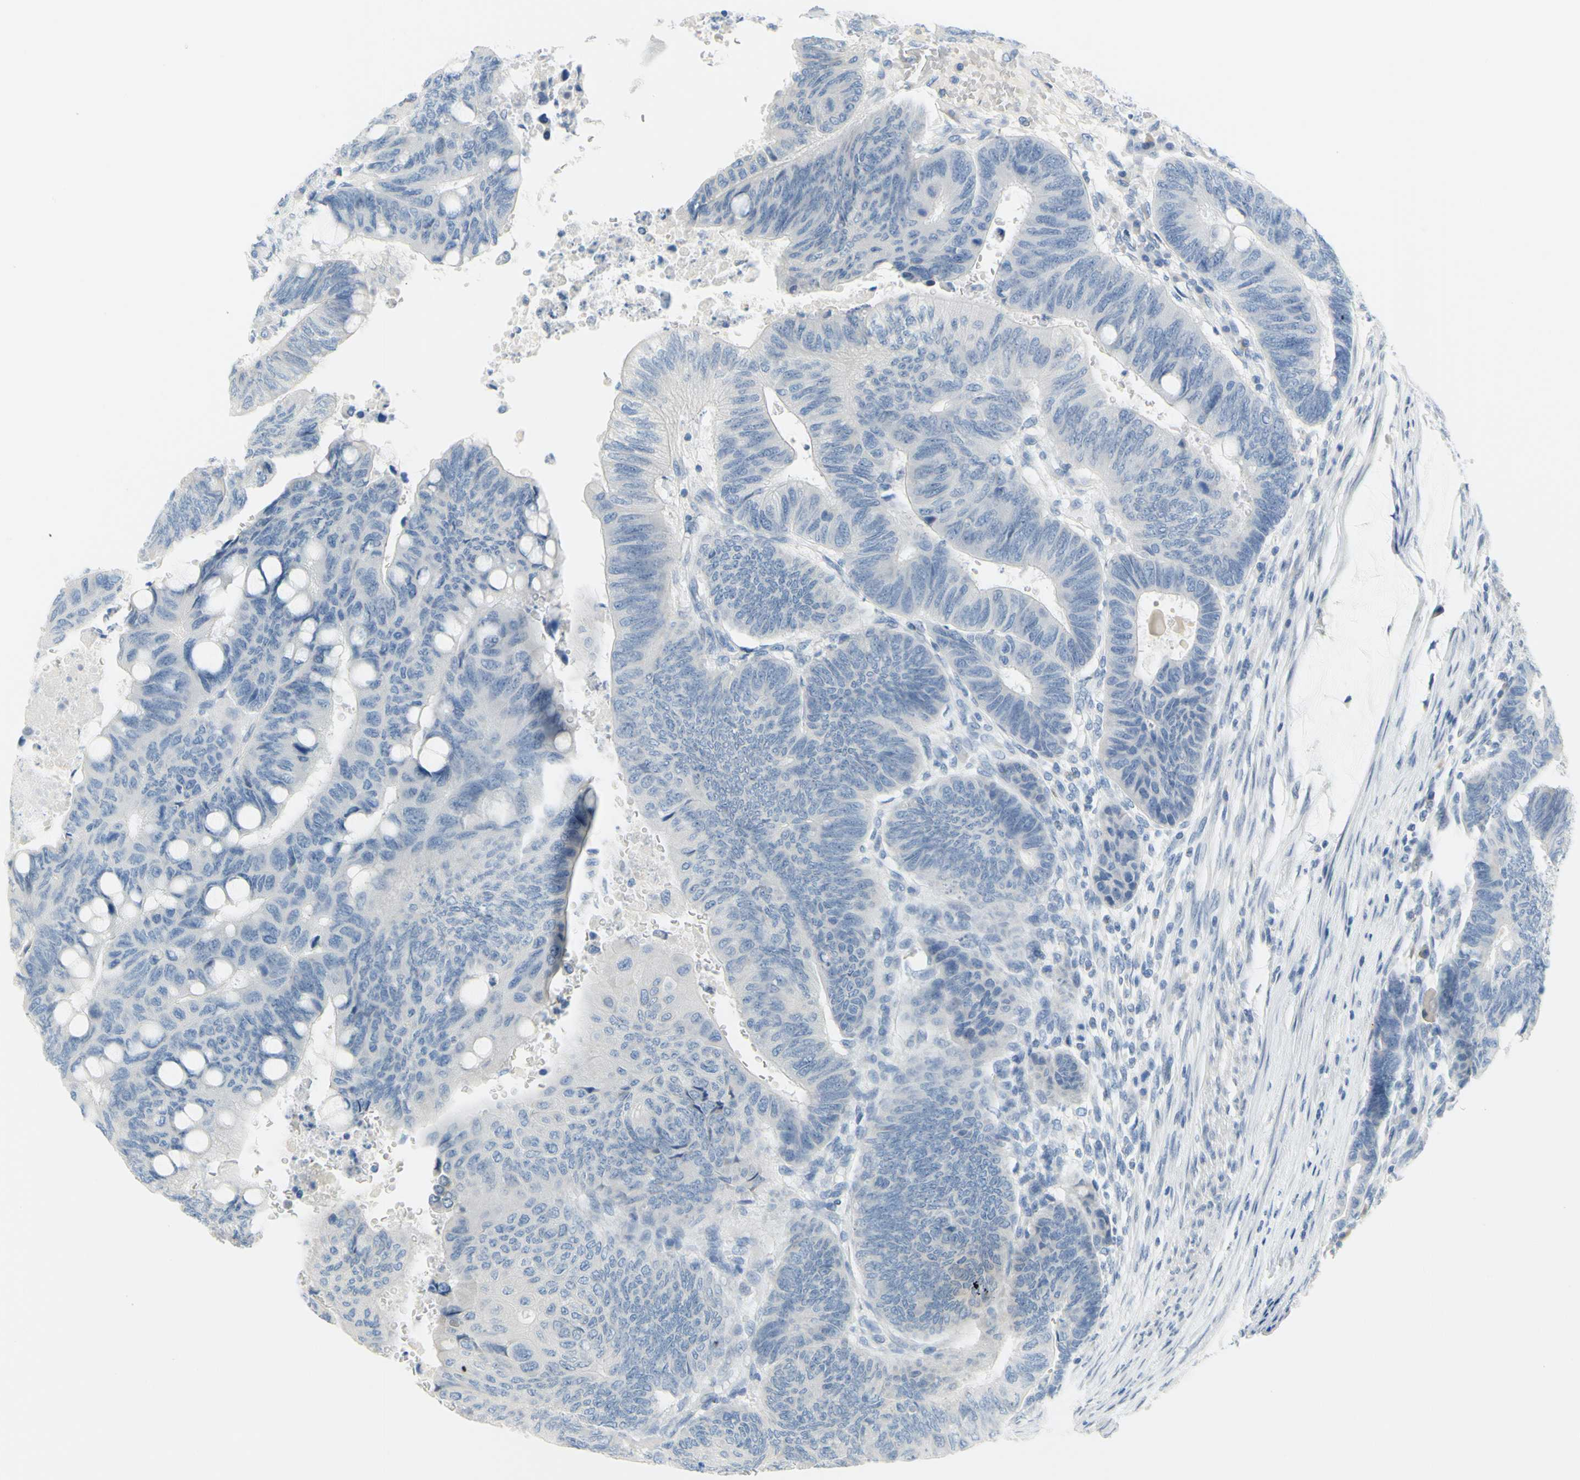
{"staining": {"intensity": "negative", "quantity": "none", "location": "none"}, "tissue": "colorectal cancer", "cell_type": "Tumor cells", "image_type": "cancer", "snomed": [{"axis": "morphology", "description": "Normal tissue, NOS"}, {"axis": "morphology", "description": "Adenocarcinoma, NOS"}, {"axis": "topography", "description": "Rectum"}, {"axis": "topography", "description": "Peripheral nerve tissue"}], "caption": "The immunohistochemistry histopathology image has no significant staining in tumor cells of colorectal cancer (adenocarcinoma) tissue.", "gene": "DCT", "patient": {"sex": "male", "age": 92}}